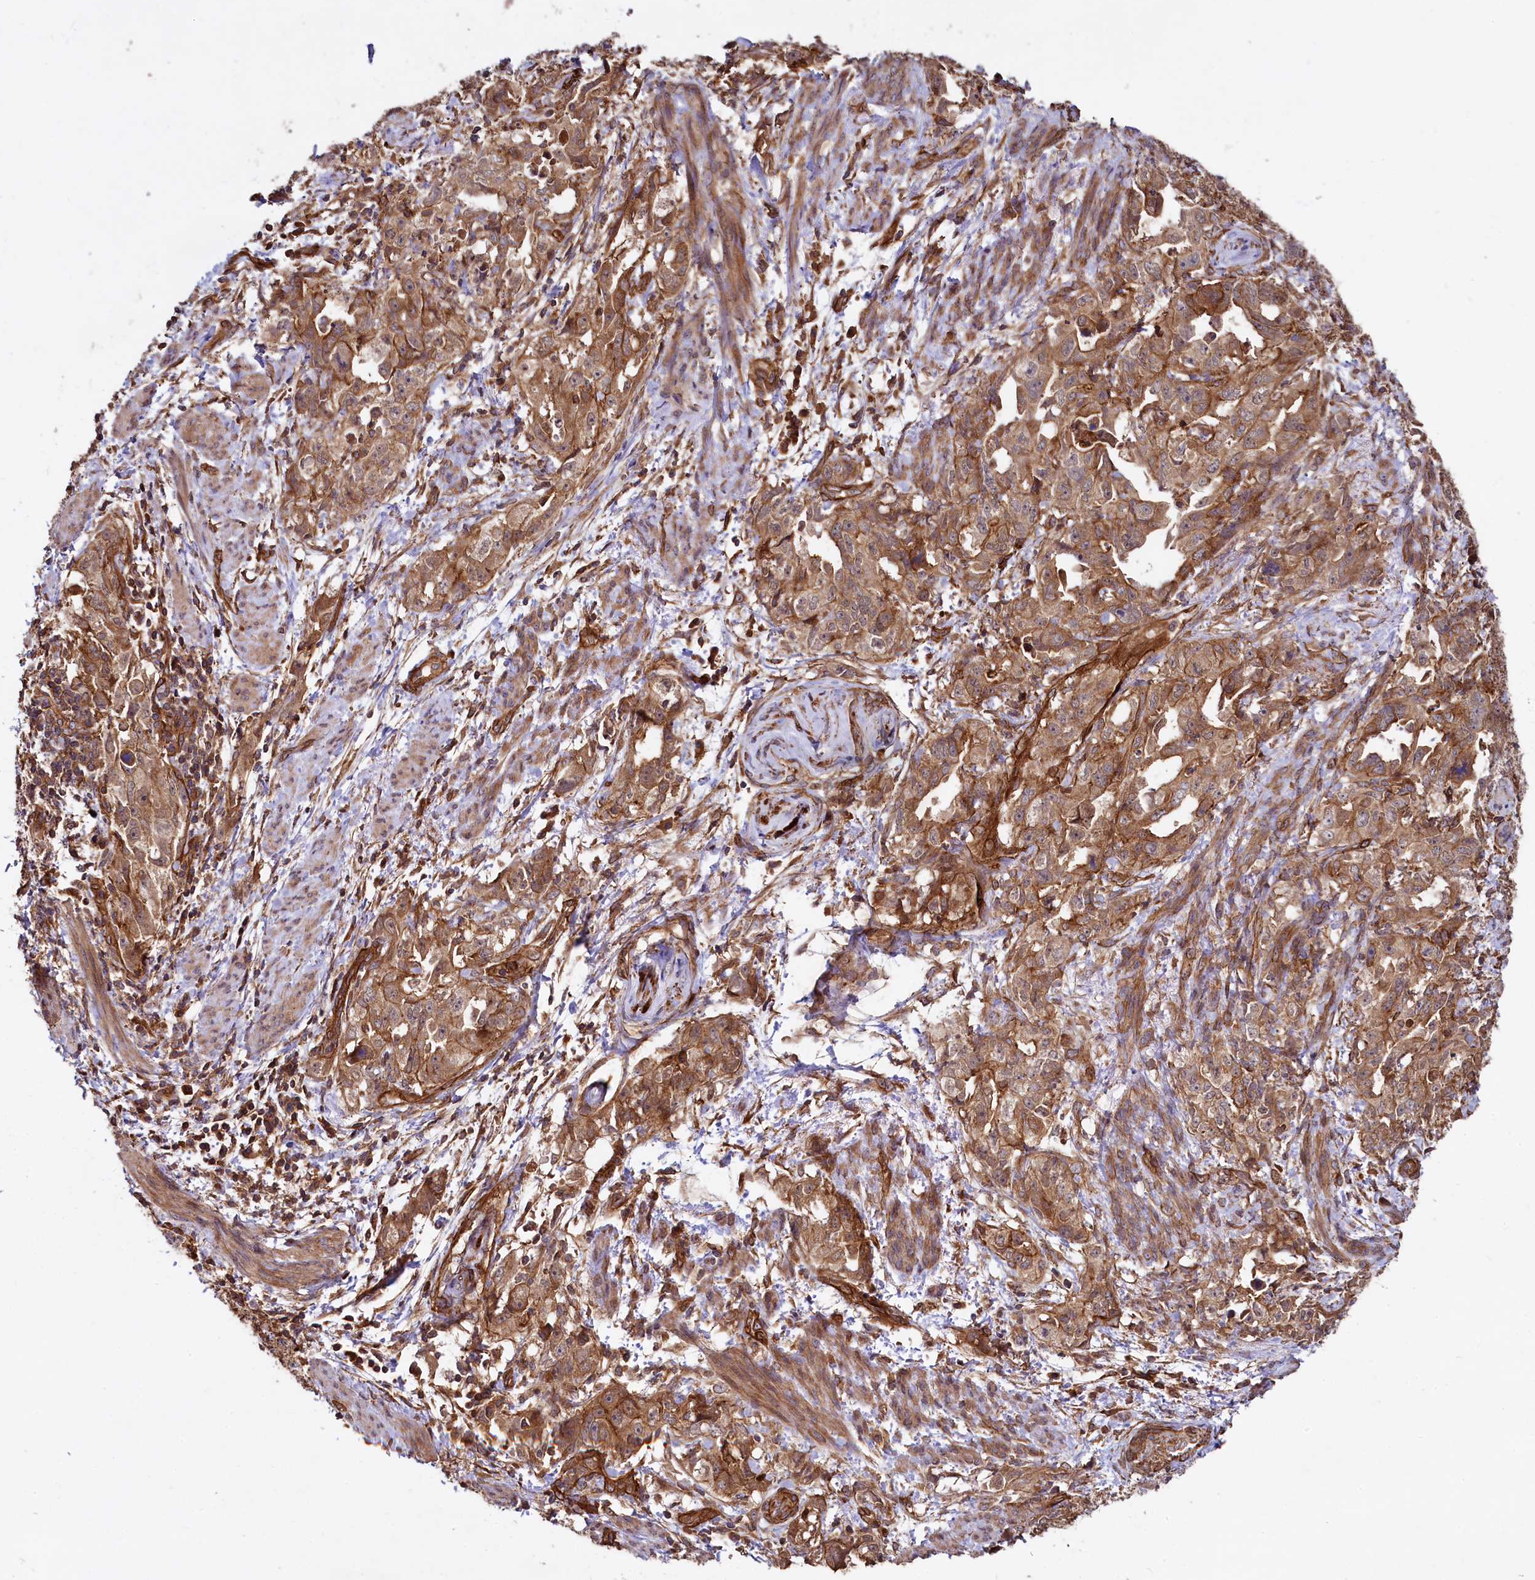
{"staining": {"intensity": "moderate", "quantity": ">75%", "location": "cytoplasmic/membranous"}, "tissue": "endometrial cancer", "cell_type": "Tumor cells", "image_type": "cancer", "snomed": [{"axis": "morphology", "description": "Adenocarcinoma, NOS"}, {"axis": "topography", "description": "Endometrium"}], "caption": "Immunohistochemical staining of human adenocarcinoma (endometrial) displays medium levels of moderate cytoplasmic/membranous protein expression in about >75% of tumor cells.", "gene": "SVIP", "patient": {"sex": "female", "age": 65}}